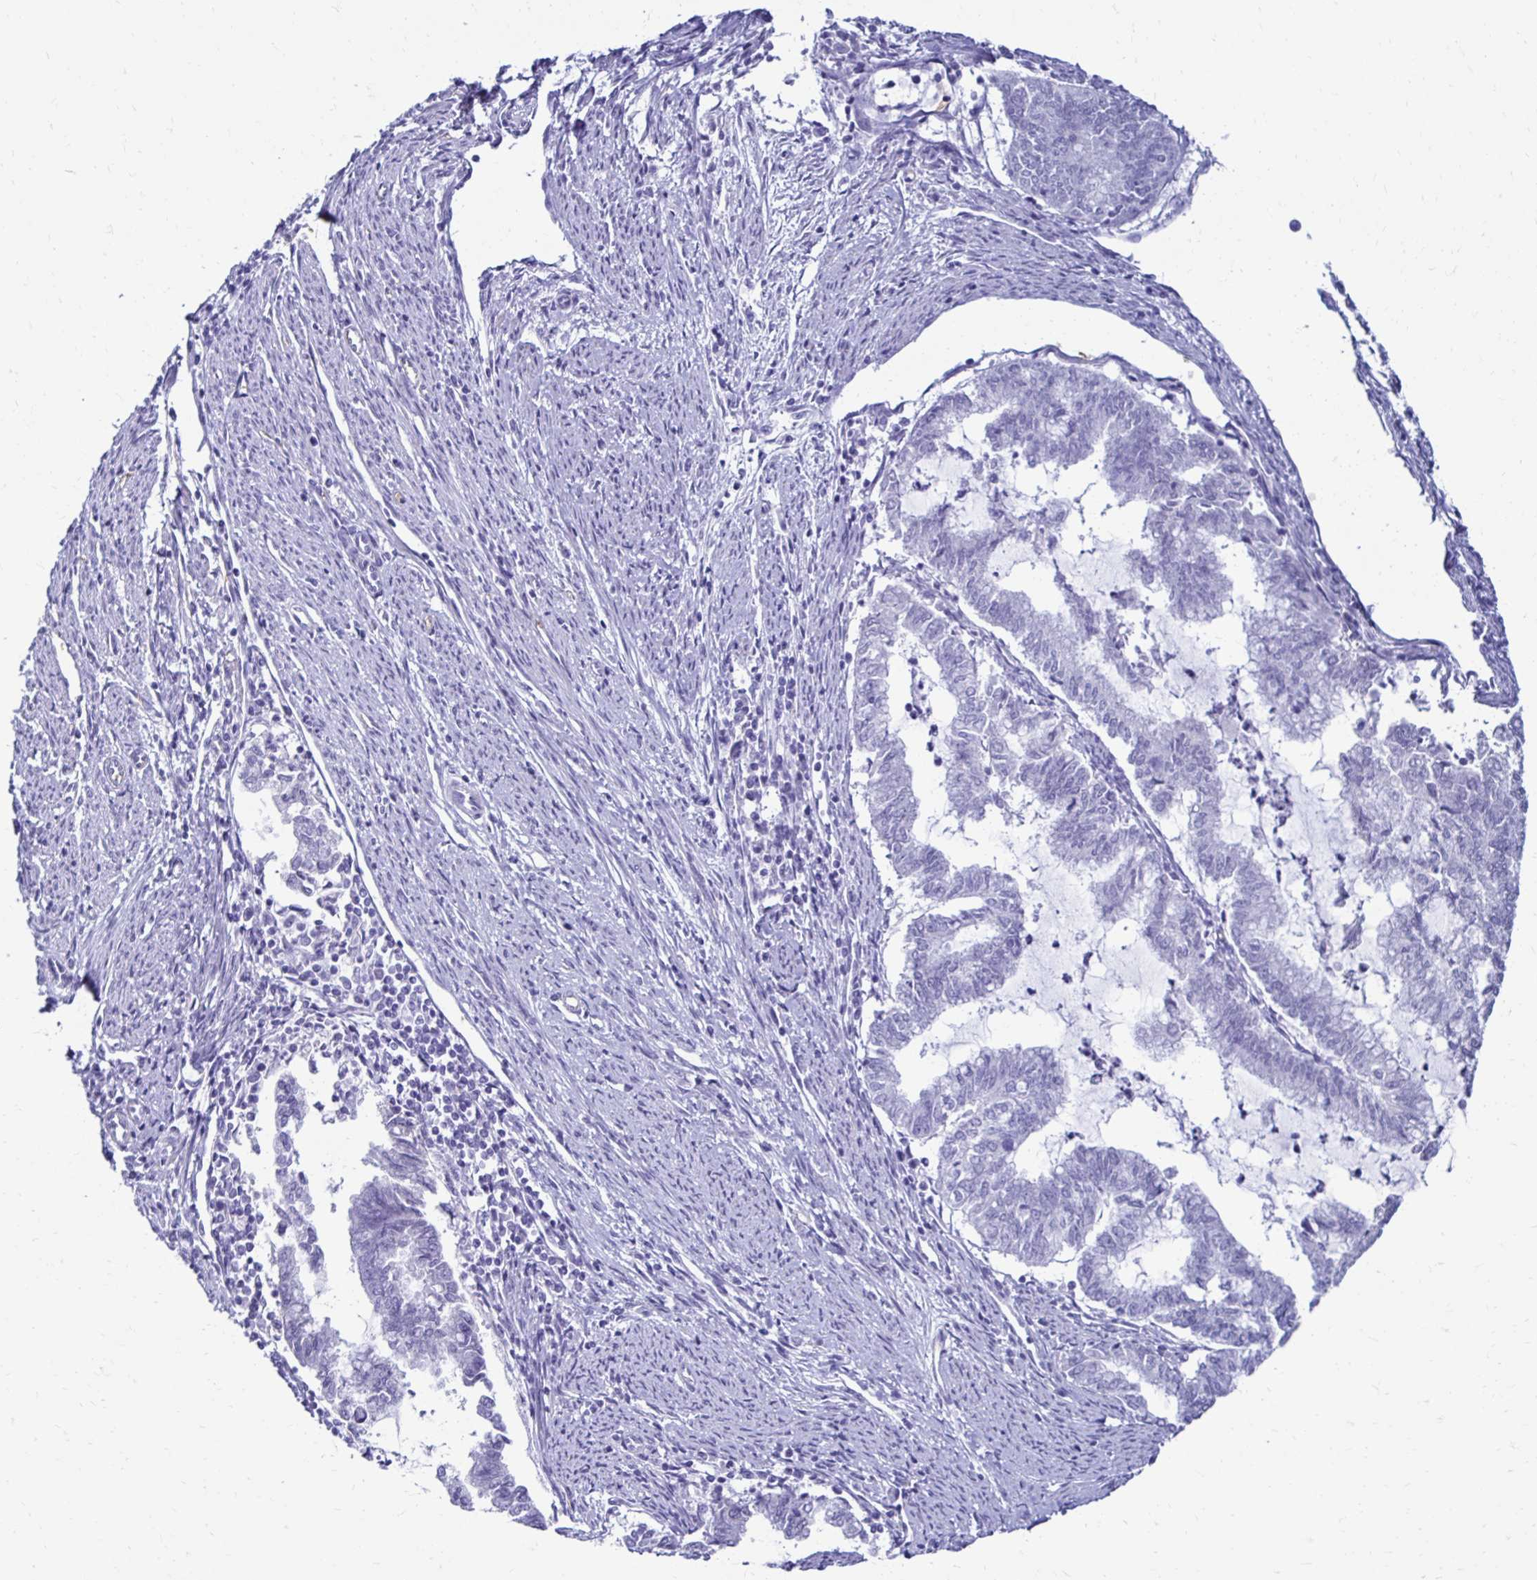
{"staining": {"intensity": "negative", "quantity": "none", "location": "none"}, "tissue": "endometrial cancer", "cell_type": "Tumor cells", "image_type": "cancer", "snomed": [{"axis": "morphology", "description": "Adenocarcinoma, NOS"}, {"axis": "topography", "description": "Endometrium"}], "caption": "High power microscopy photomicrograph of an IHC histopathology image of adenocarcinoma (endometrial), revealing no significant expression in tumor cells.", "gene": "RHBDL3", "patient": {"sex": "female", "age": 79}}